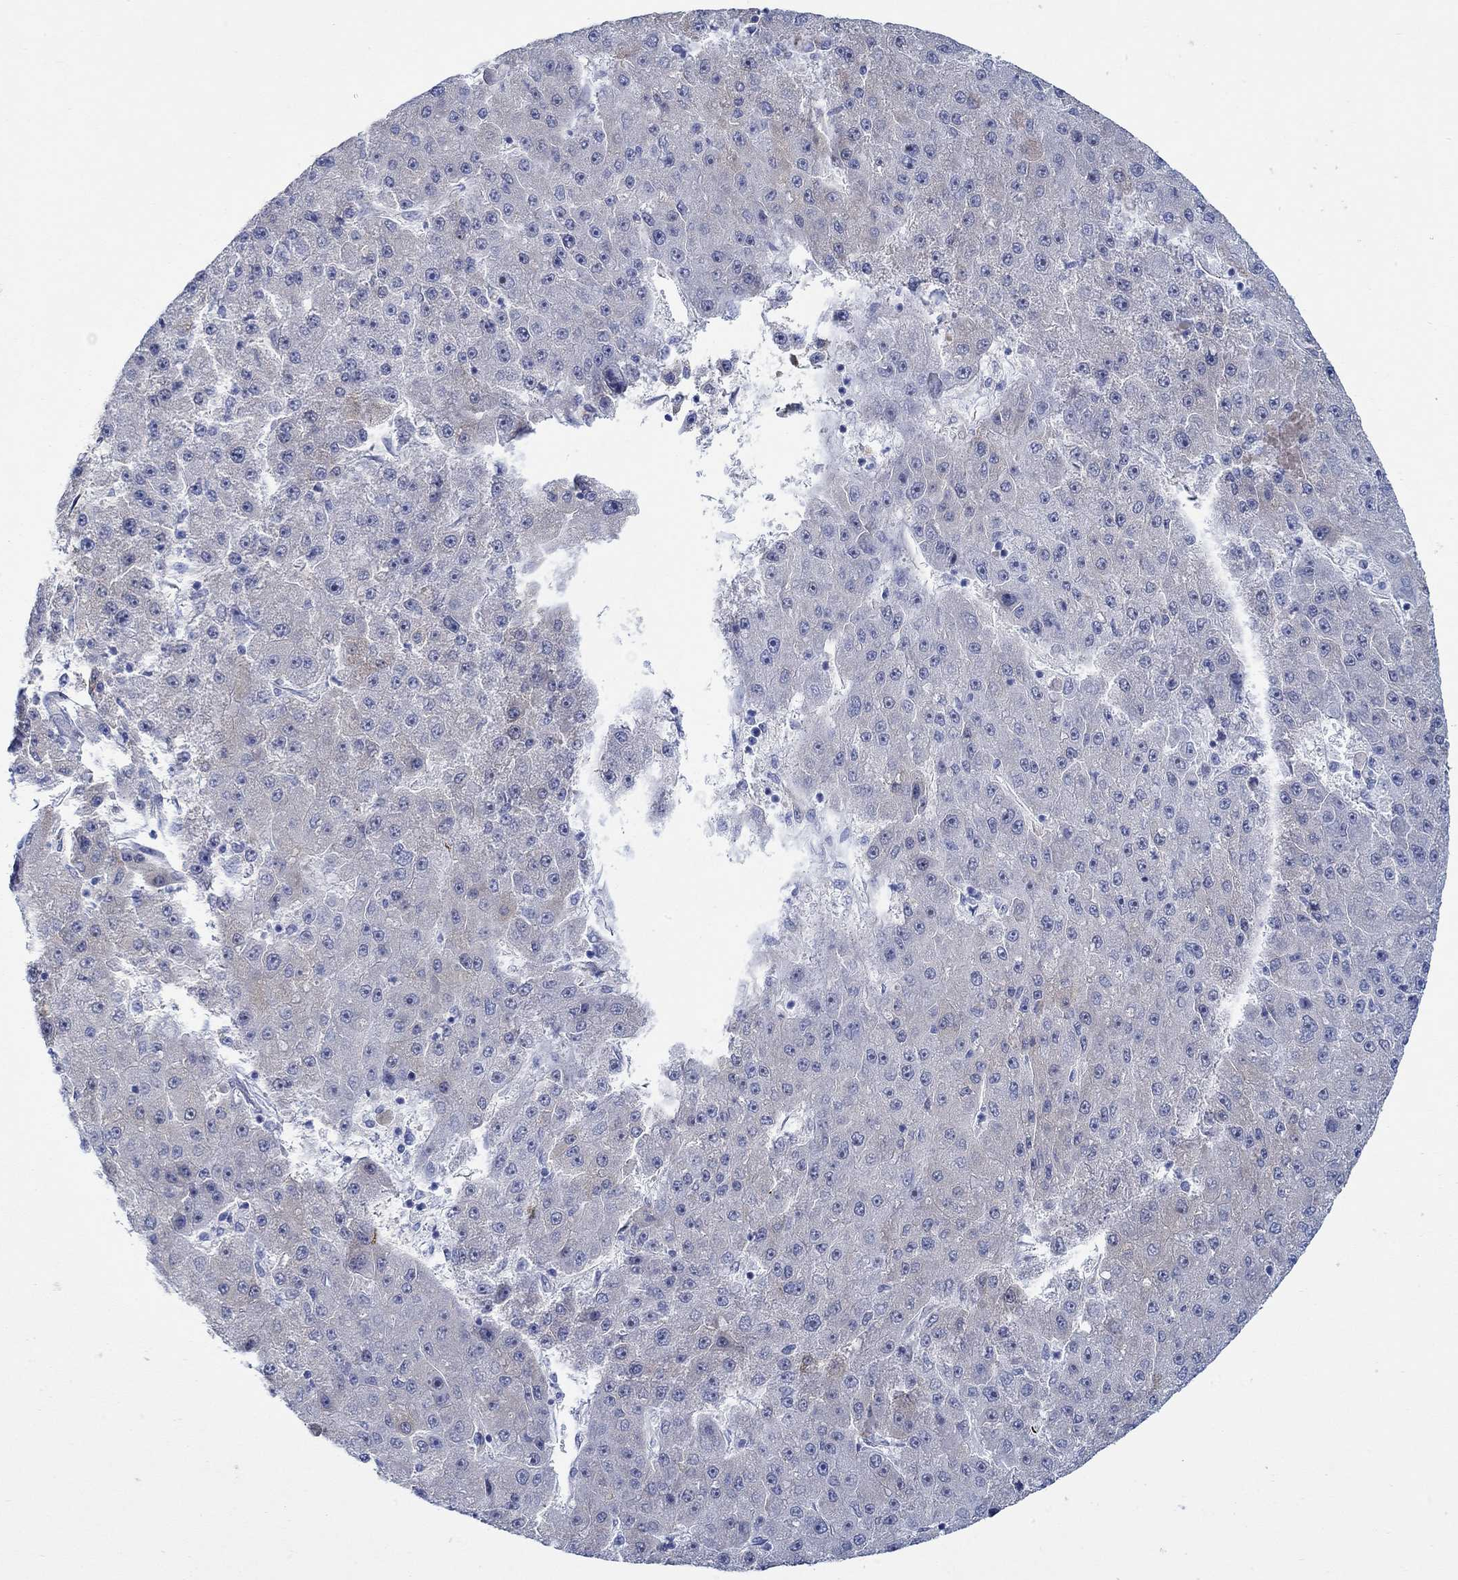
{"staining": {"intensity": "weak", "quantity": "<25%", "location": "cytoplasmic/membranous"}, "tissue": "liver cancer", "cell_type": "Tumor cells", "image_type": "cancer", "snomed": [{"axis": "morphology", "description": "Carcinoma, Hepatocellular, NOS"}, {"axis": "topography", "description": "Liver"}], "caption": "Tumor cells show no significant protein staining in liver cancer (hepatocellular carcinoma).", "gene": "KSR2", "patient": {"sex": "male", "age": 67}}